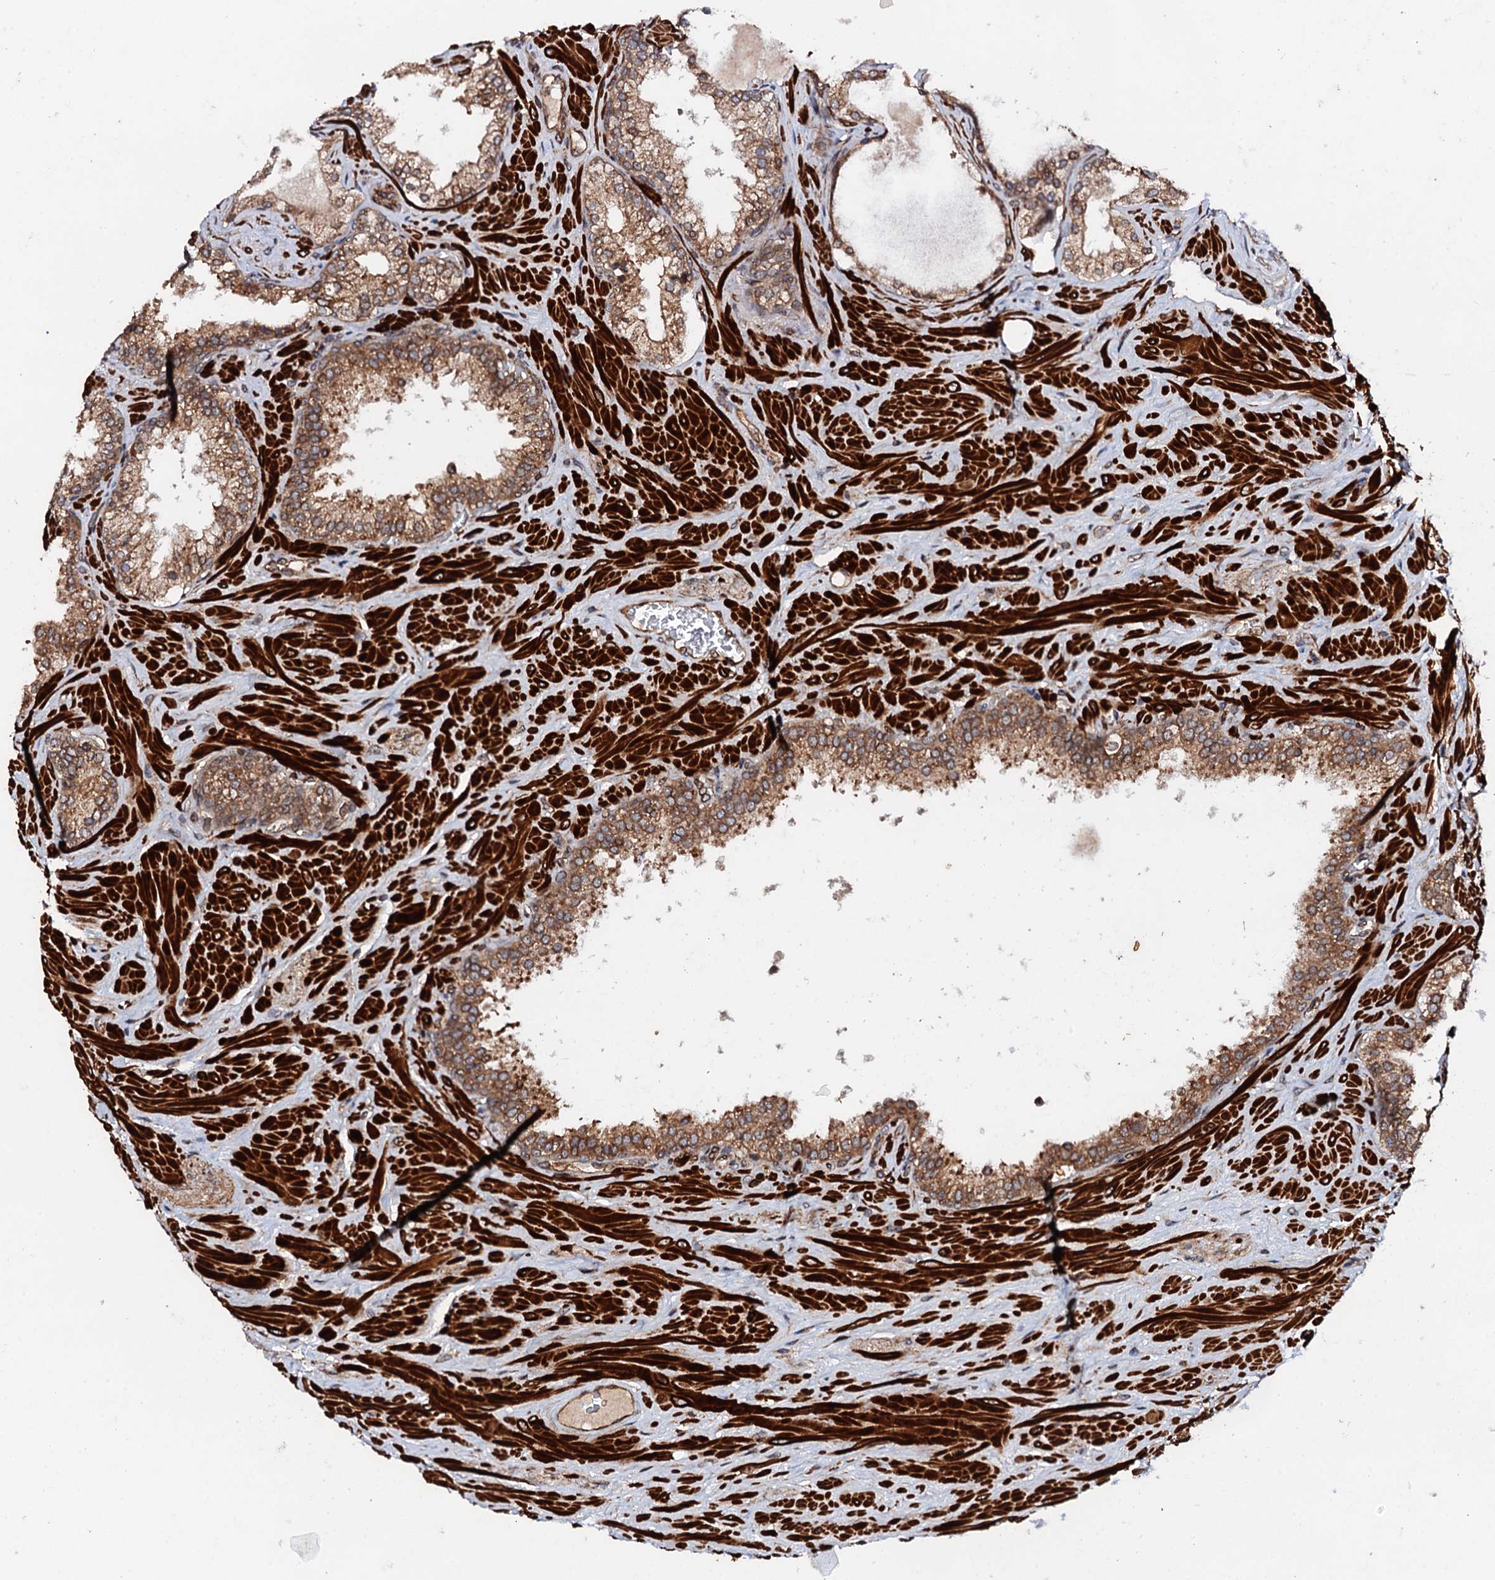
{"staining": {"intensity": "moderate", "quantity": ">75%", "location": "cytoplasmic/membranous"}, "tissue": "prostate cancer", "cell_type": "Tumor cells", "image_type": "cancer", "snomed": [{"axis": "morphology", "description": "Adenocarcinoma, High grade"}, {"axis": "topography", "description": "Prostate"}], "caption": "High-power microscopy captured an IHC image of prostate adenocarcinoma (high-grade), revealing moderate cytoplasmic/membranous staining in about >75% of tumor cells.", "gene": "BORA", "patient": {"sex": "male", "age": 64}}